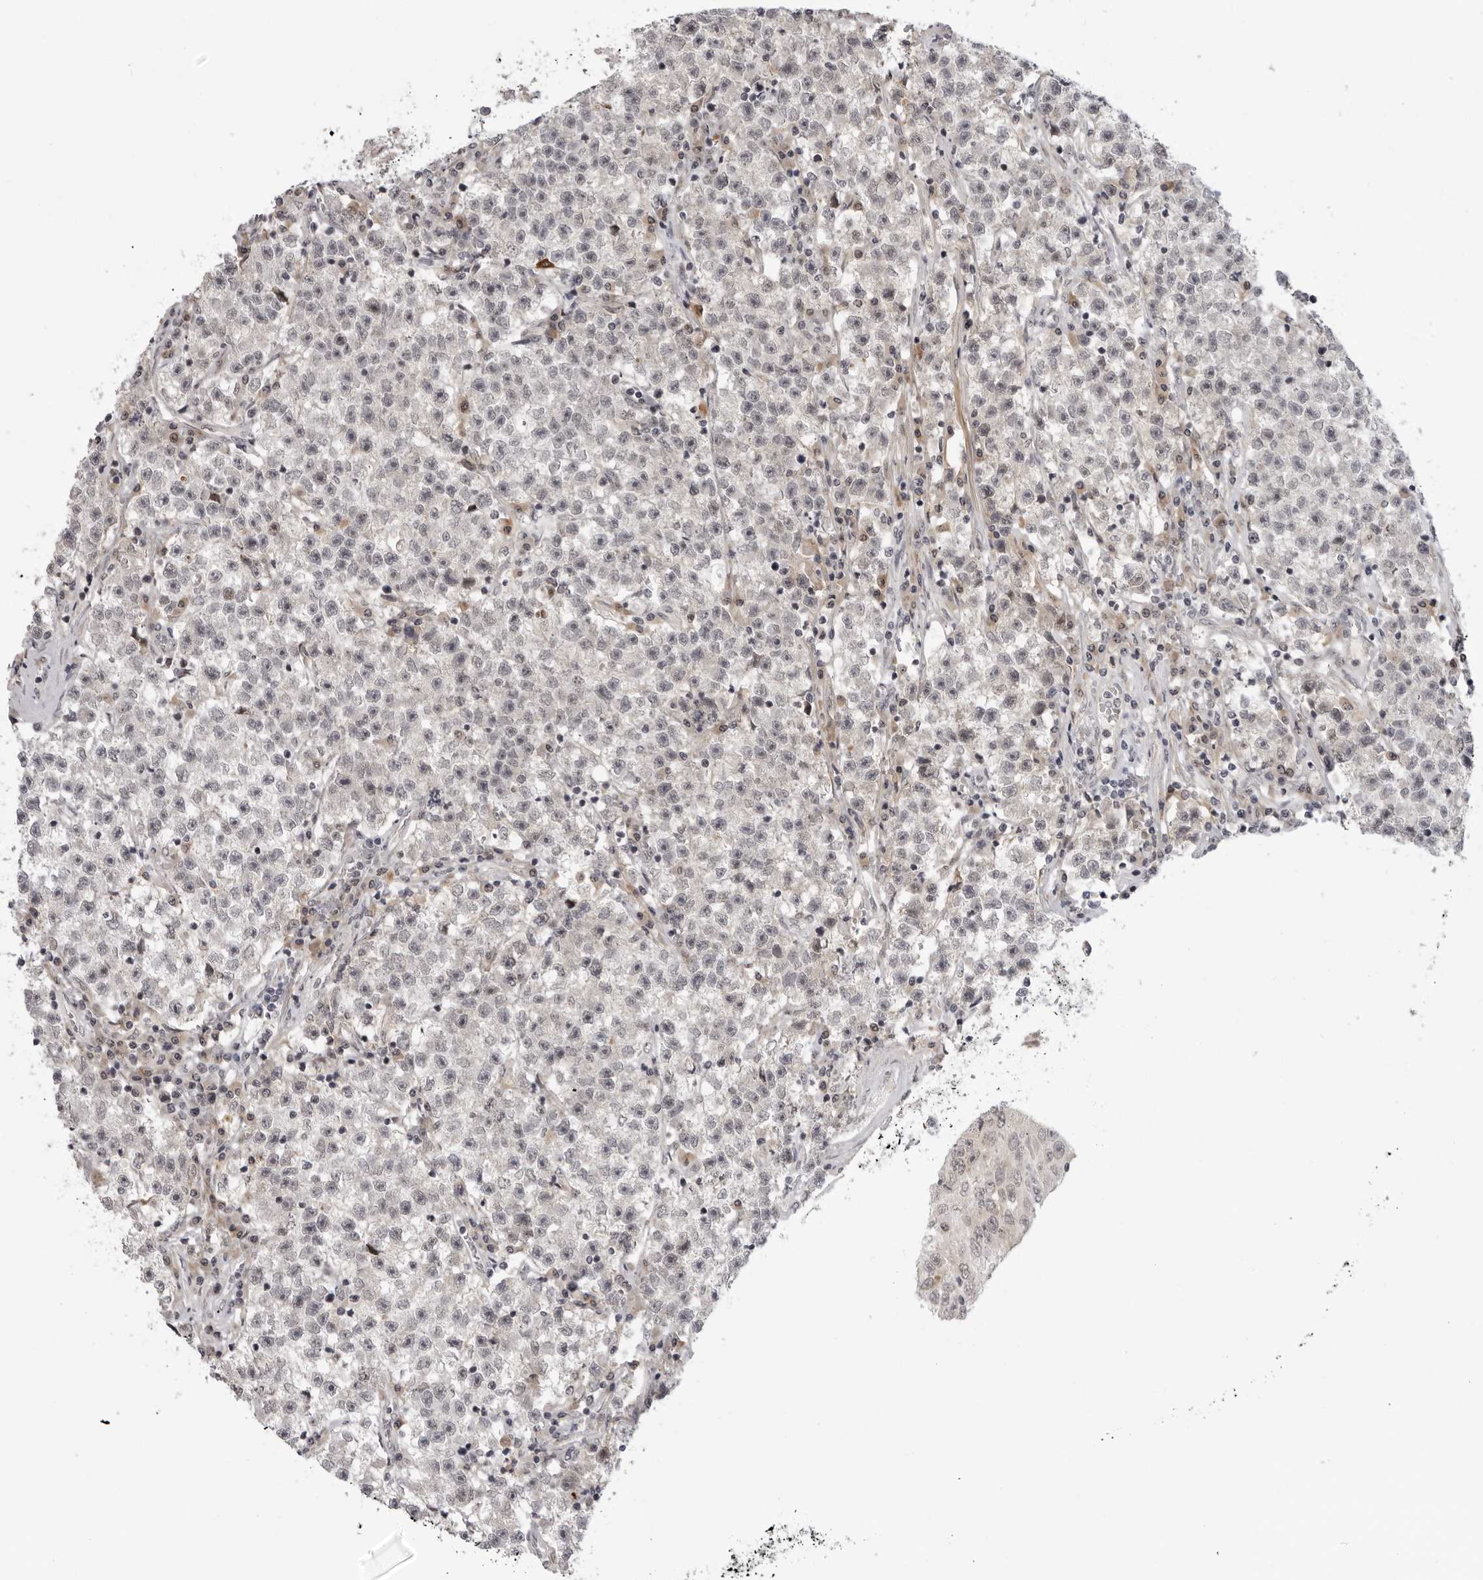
{"staining": {"intensity": "negative", "quantity": "none", "location": "none"}, "tissue": "testis cancer", "cell_type": "Tumor cells", "image_type": "cancer", "snomed": [{"axis": "morphology", "description": "Seminoma, NOS"}, {"axis": "topography", "description": "Testis"}], "caption": "Tumor cells are negative for brown protein staining in testis cancer.", "gene": "ALPK2", "patient": {"sex": "male", "age": 22}}